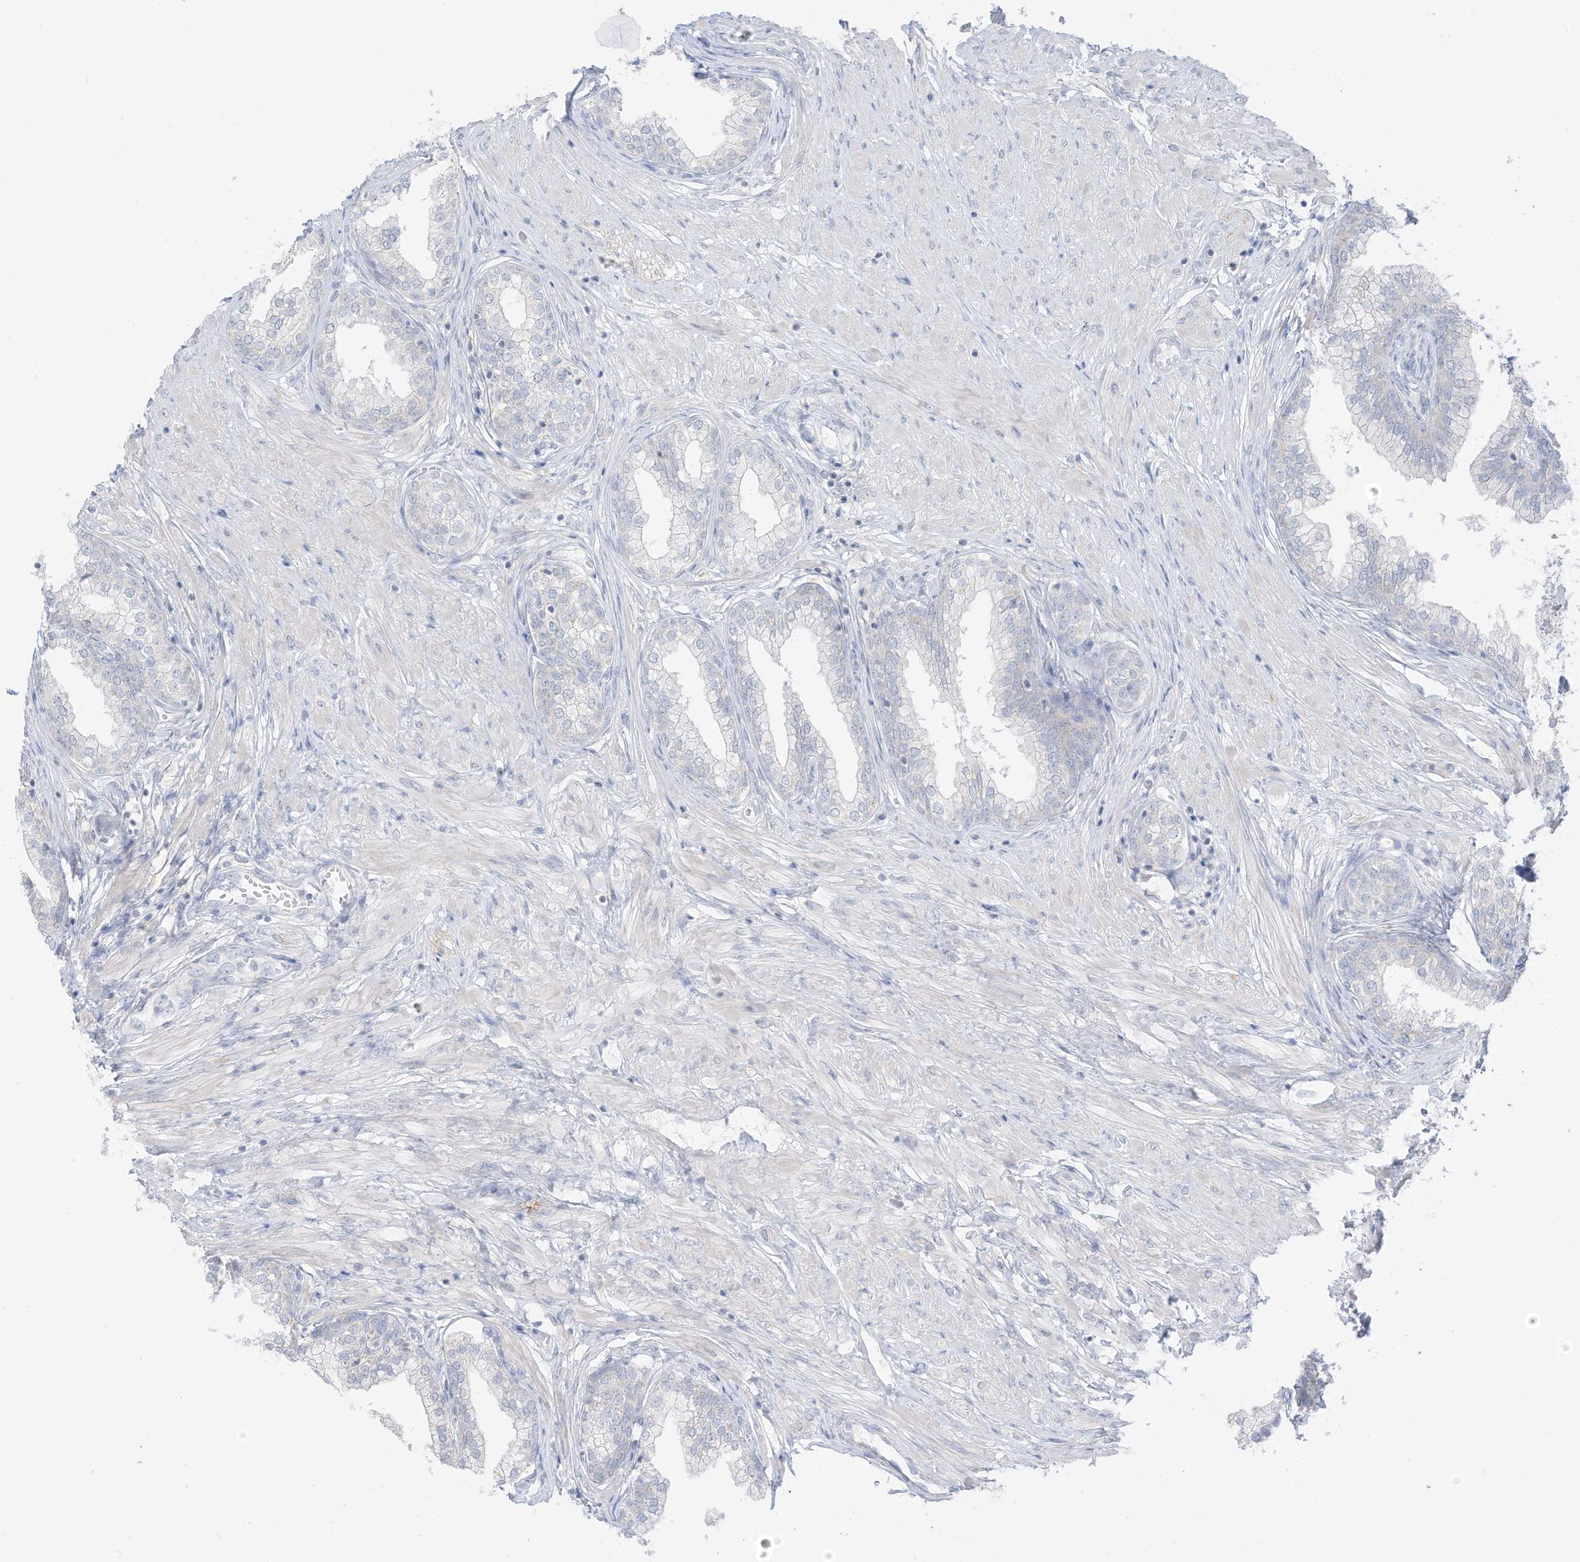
{"staining": {"intensity": "negative", "quantity": "none", "location": "none"}, "tissue": "prostate", "cell_type": "Glandular cells", "image_type": "normal", "snomed": [{"axis": "morphology", "description": "Normal tissue, NOS"}, {"axis": "morphology", "description": "Urothelial carcinoma, Low grade"}, {"axis": "topography", "description": "Urinary bladder"}, {"axis": "topography", "description": "Prostate"}], "caption": "Unremarkable prostate was stained to show a protein in brown. There is no significant positivity in glandular cells.", "gene": "OGT", "patient": {"sex": "male", "age": 60}}